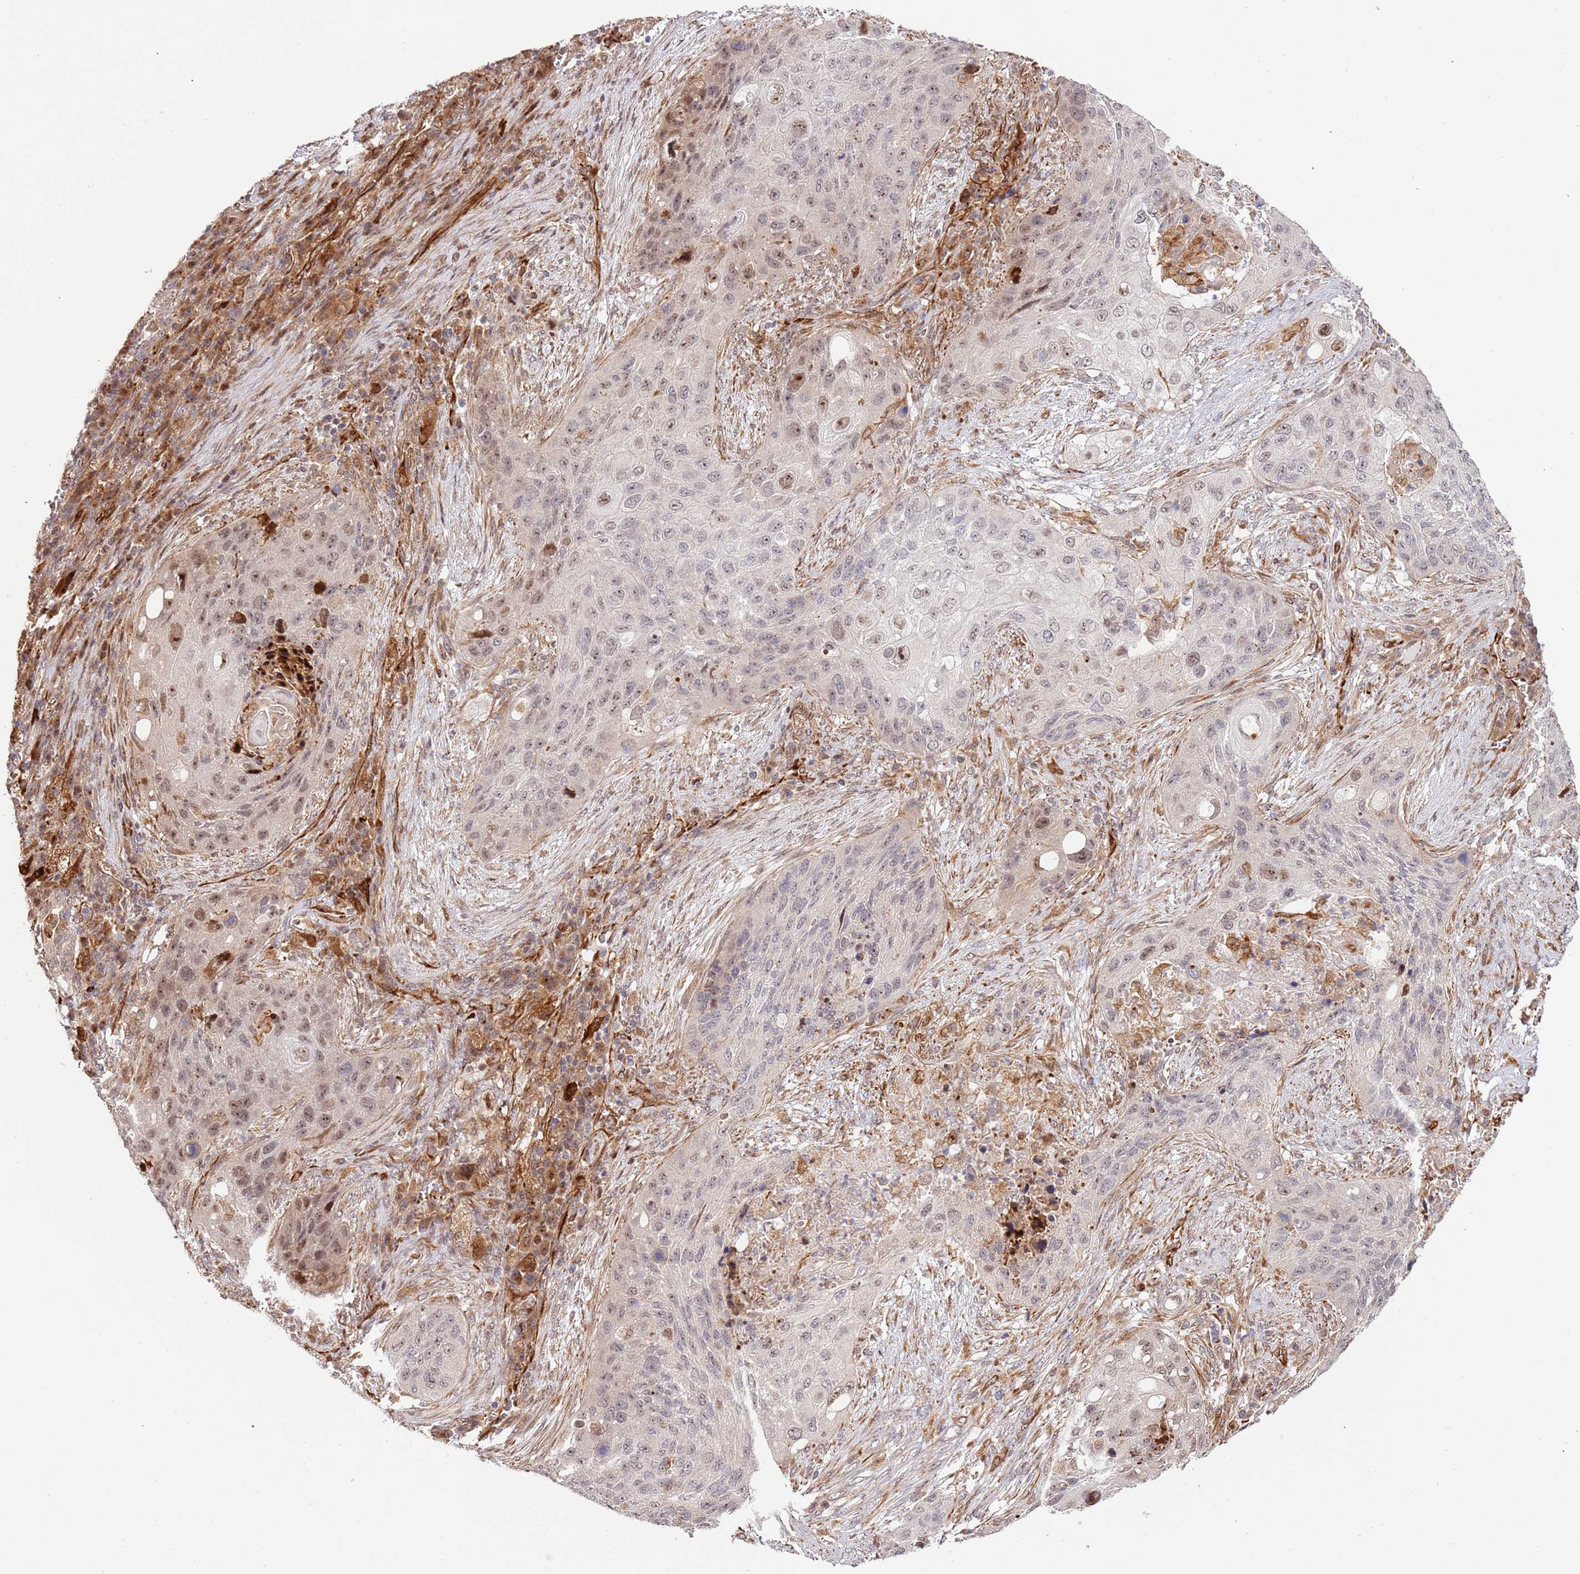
{"staining": {"intensity": "weak", "quantity": "<25%", "location": "nuclear"}, "tissue": "lung cancer", "cell_type": "Tumor cells", "image_type": "cancer", "snomed": [{"axis": "morphology", "description": "Squamous cell carcinoma, NOS"}, {"axis": "topography", "description": "Lung"}], "caption": "A high-resolution histopathology image shows immunohistochemistry staining of lung cancer, which displays no significant staining in tumor cells.", "gene": "NEK3", "patient": {"sex": "female", "age": 63}}